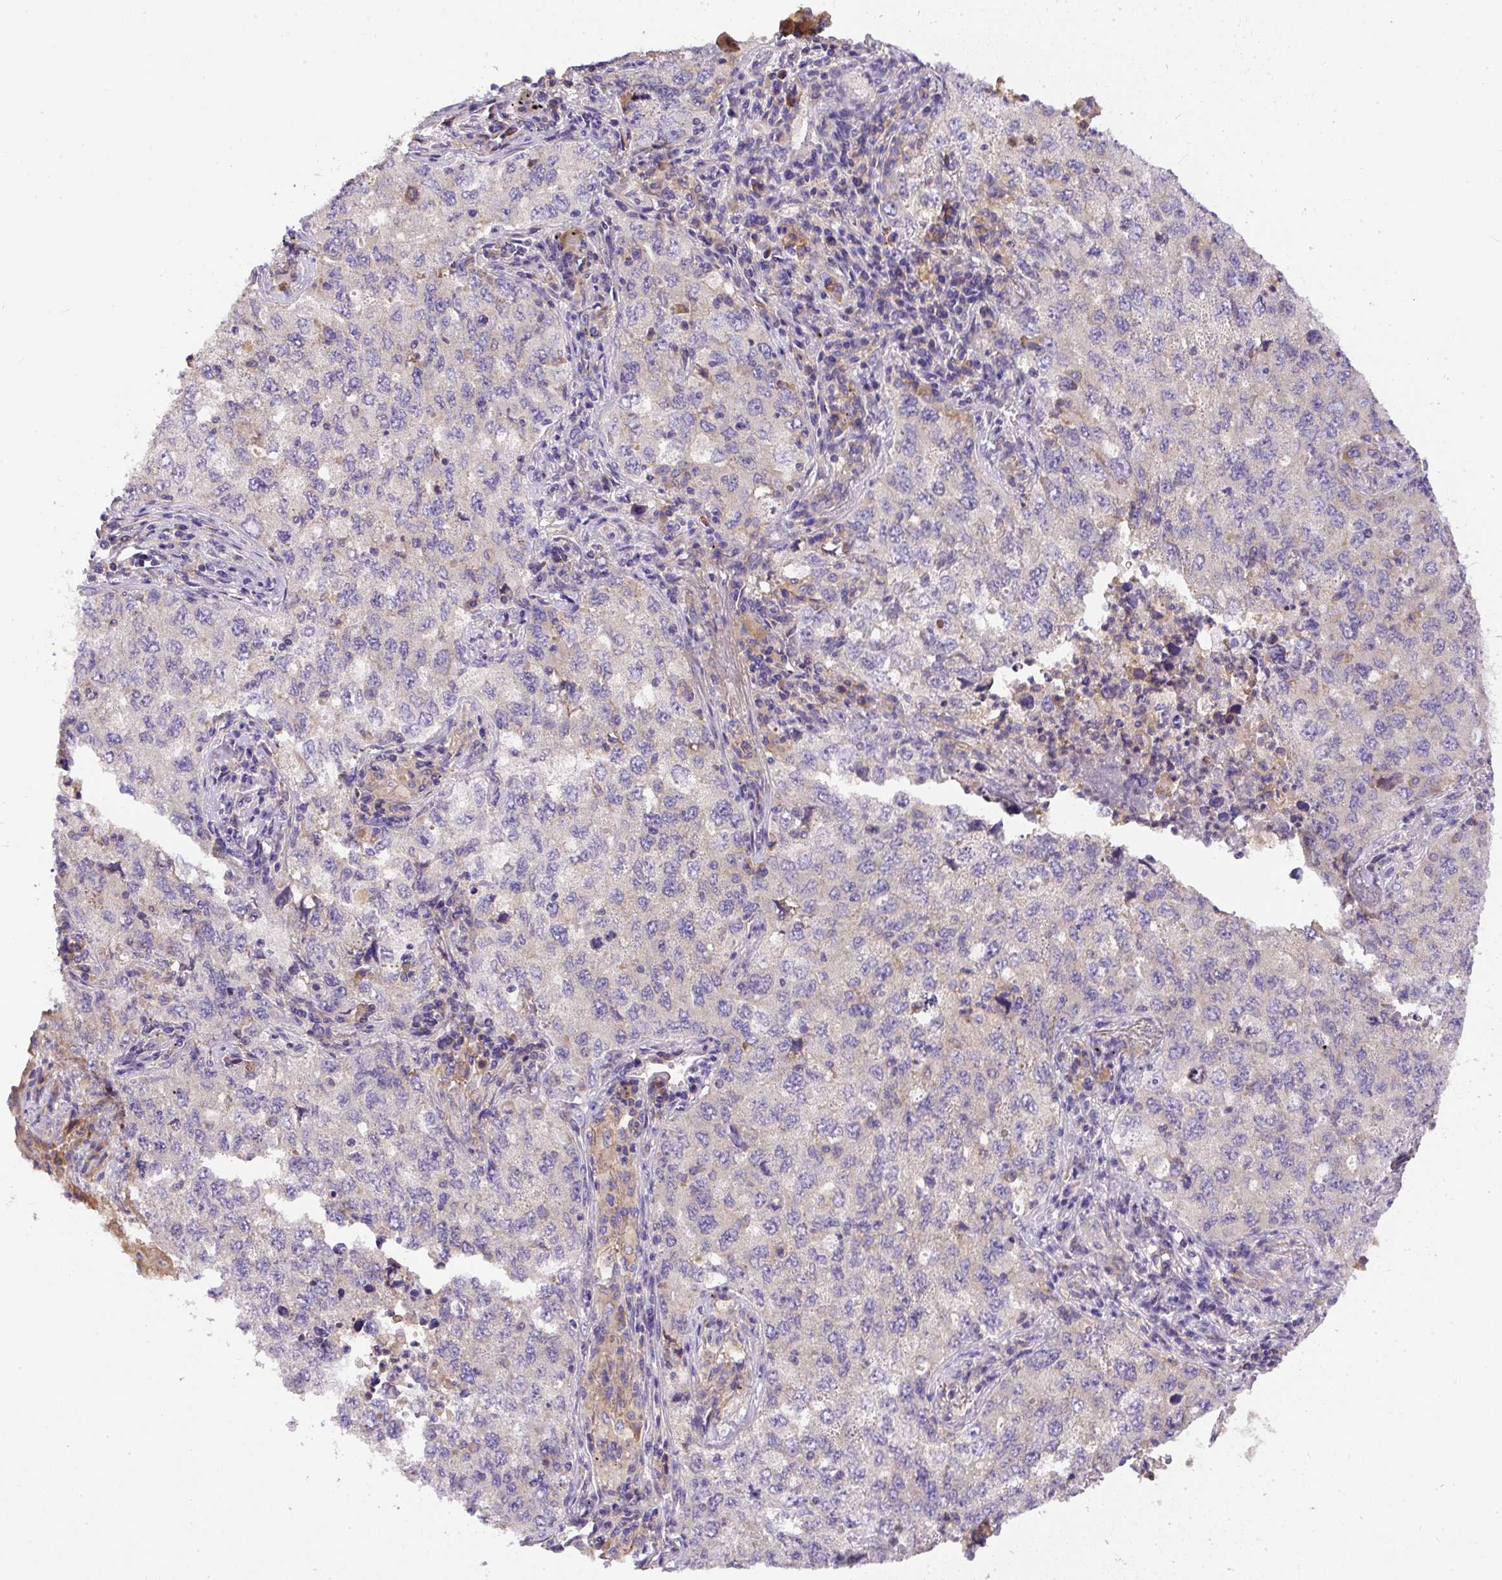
{"staining": {"intensity": "negative", "quantity": "none", "location": "none"}, "tissue": "lung cancer", "cell_type": "Tumor cells", "image_type": "cancer", "snomed": [{"axis": "morphology", "description": "Adenocarcinoma, NOS"}, {"axis": "topography", "description": "Lung"}], "caption": "Immunohistochemistry of human lung cancer (adenocarcinoma) displays no positivity in tumor cells.", "gene": "DAPK1", "patient": {"sex": "female", "age": 57}}